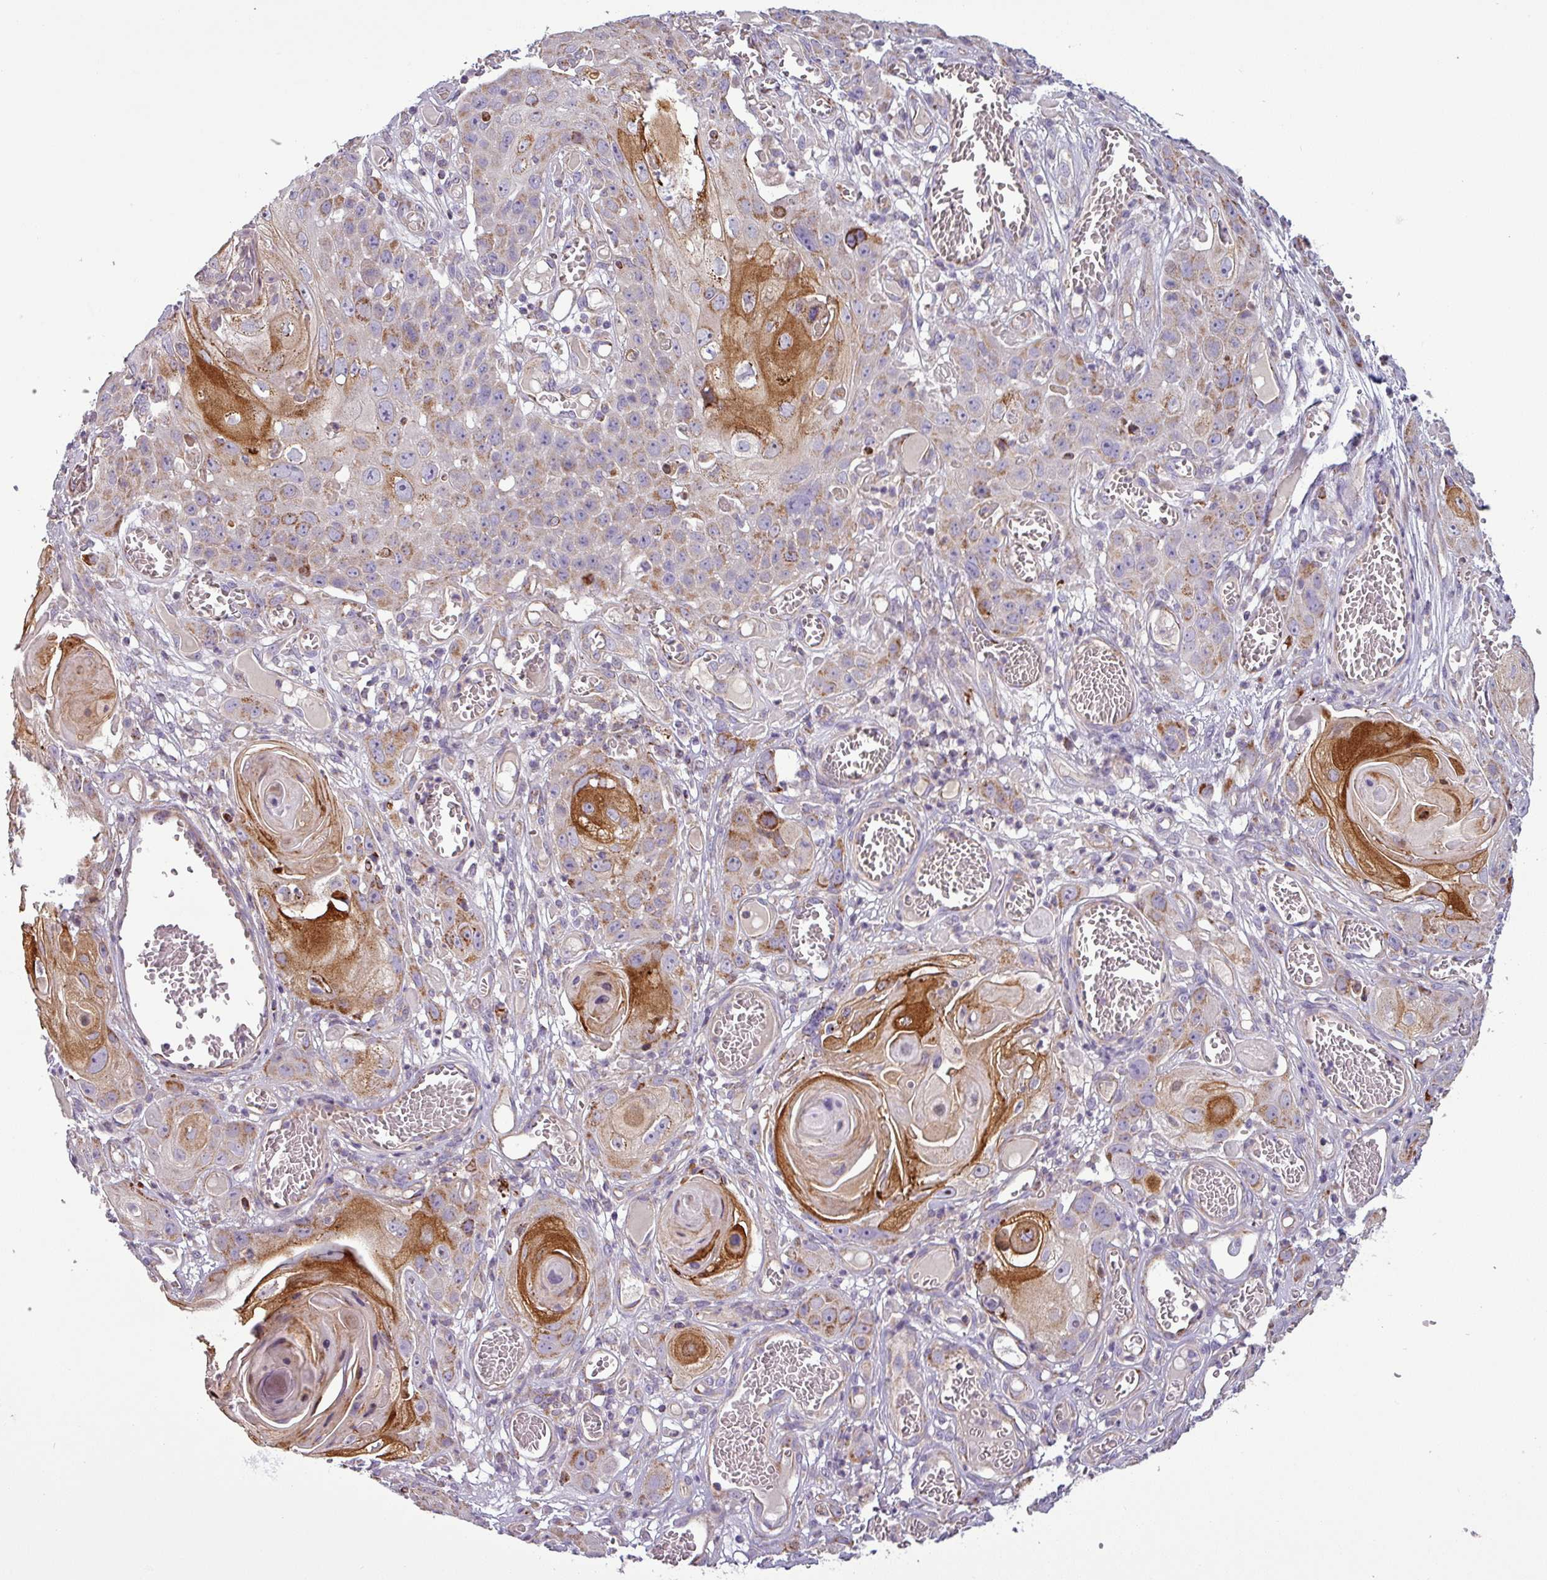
{"staining": {"intensity": "moderate", "quantity": "25%-75%", "location": "cytoplasmic/membranous"}, "tissue": "skin cancer", "cell_type": "Tumor cells", "image_type": "cancer", "snomed": [{"axis": "morphology", "description": "Squamous cell carcinoma, NOS"}, {"axis": "topography", "description": "Skin"}], "caption": "Human squamous cell carcinoma (skin) stained with a protein marker demonstrates moderate staining in tumor cells.", "gene": "PNMA6A", "patient": {"sex": "male", "age": 55}}